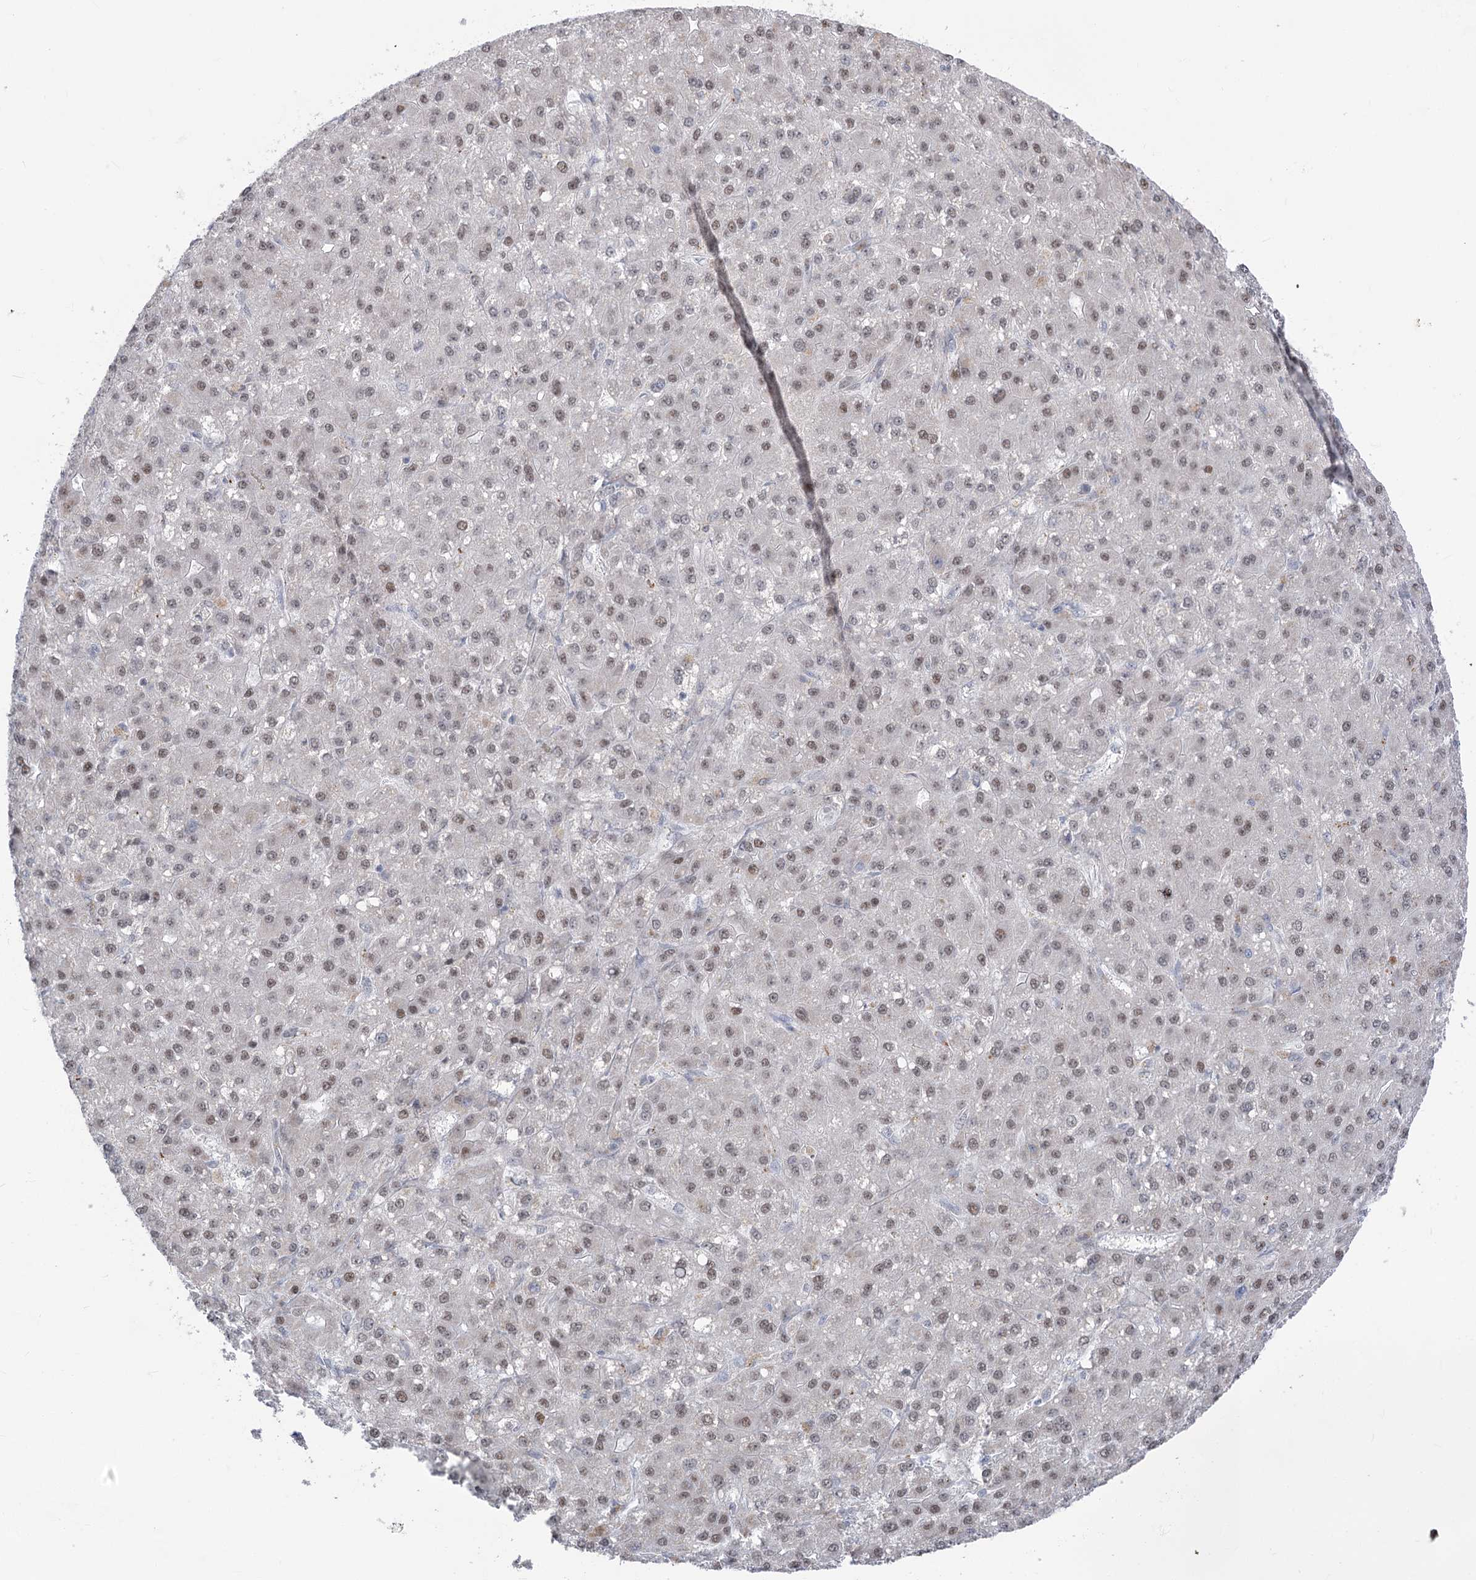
{"staining": {"intensity": "weak", "quantity": ">75%", "location": "nuclear"}, "tissue": "liver cancer", "cell_type": "Tumor cells", "image_type": "cancer", "snomed": [{"axis": "morphology", "description": "Carcinoma, Hepatocellular, NOS"}, {"axis": "topography", "description": "Liver"}], "caption": "Immunohistochemical staining of human liver cancer (hepatocellular carcinoma) exhibits weak nuclear protein expression in about >75% of tumor cells.", "gene": "MTG1", "patient": {"sex": "male", "age": 67}}